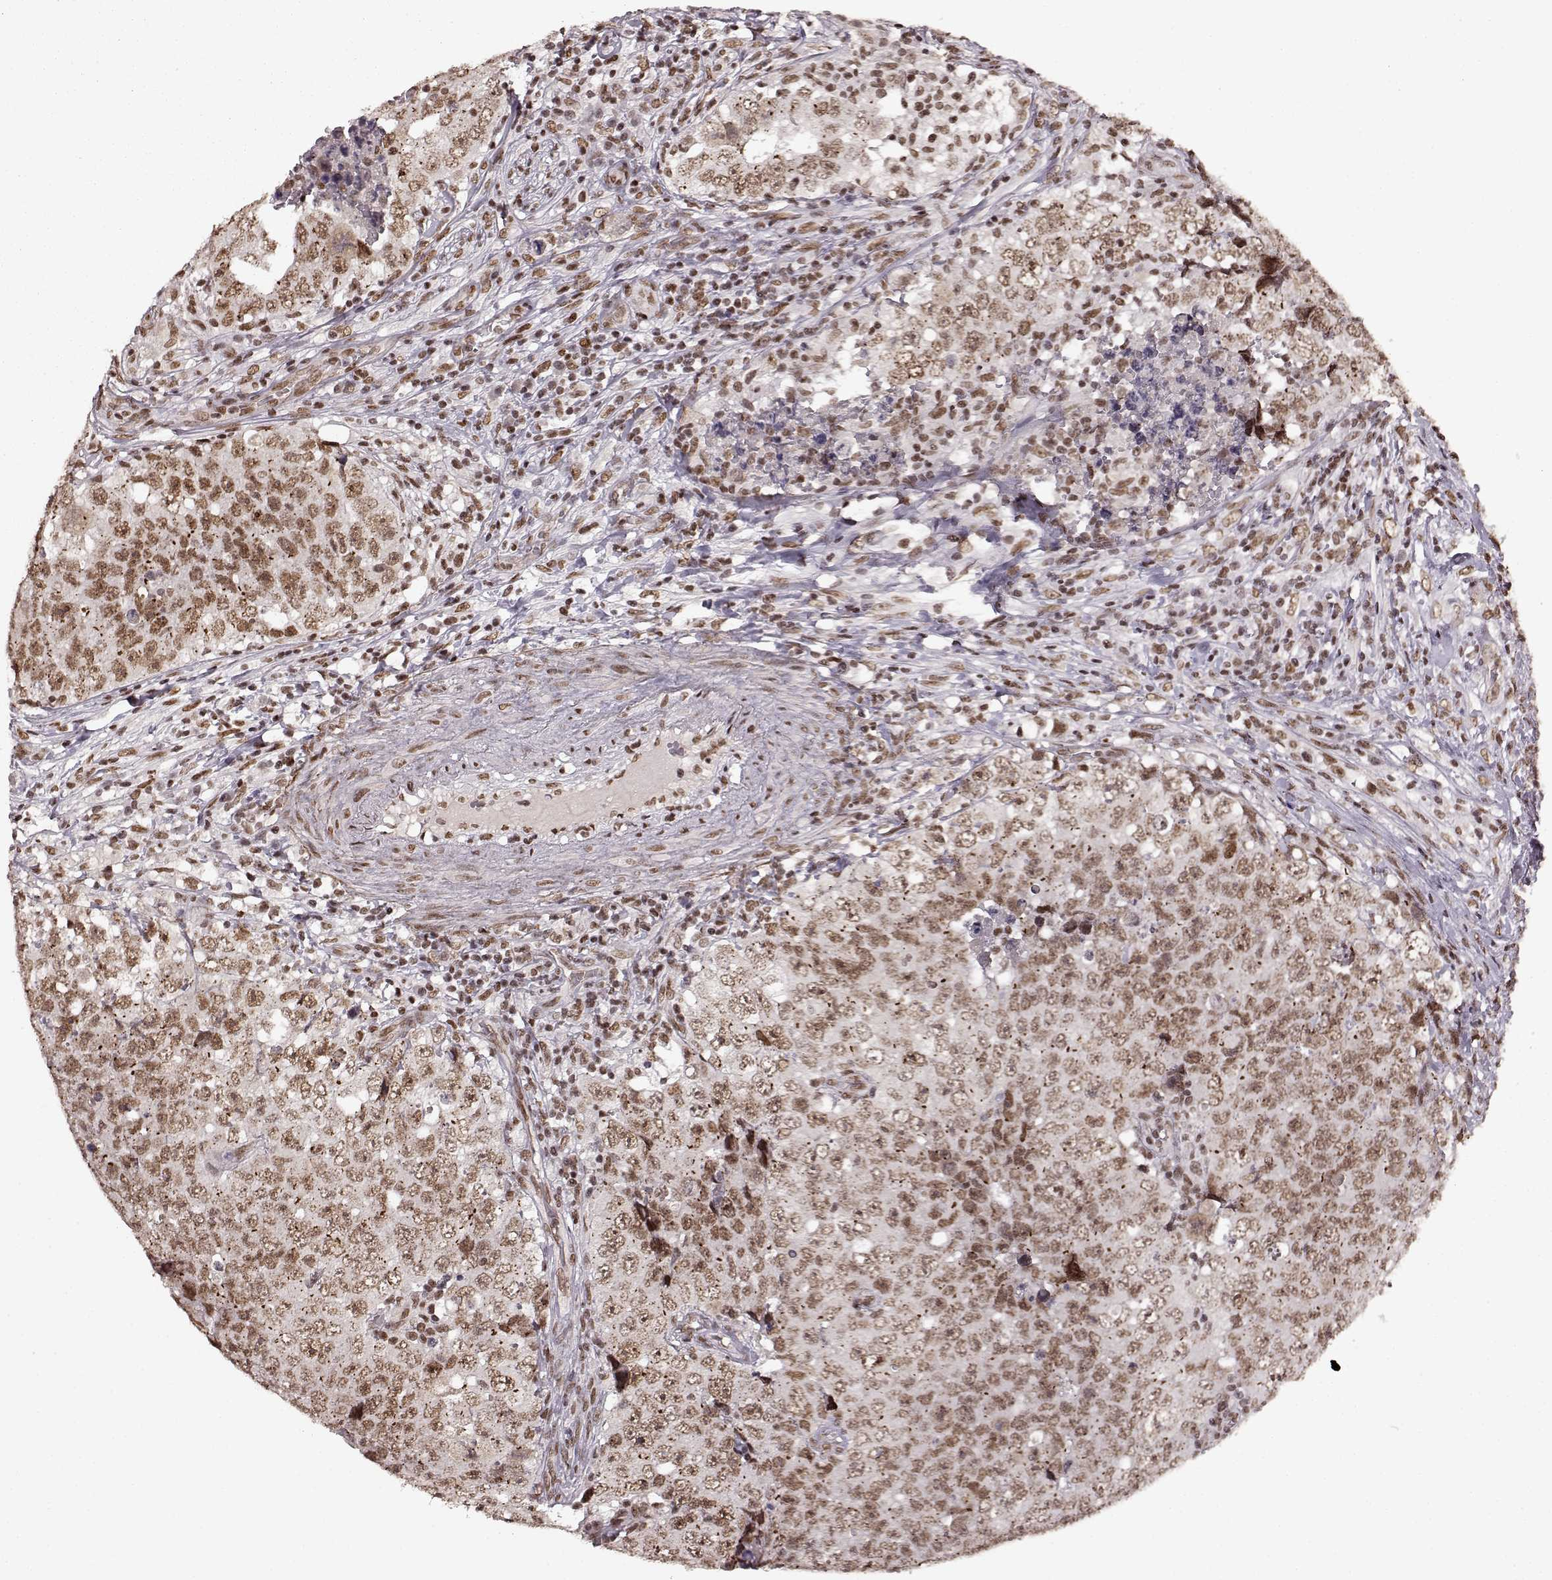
{"staining": {"intensity": "moderate", "quantity": ">75%", "location": "nuclear"}, "tissue": "testis cancer", "cell_type": "Tumor cells", "image_type": "cancer", "snomed": [{"axis": "morphology", "description": "Seminoma, NOS"}, {"axis": "topography", "description": "Testis"}], "caption": "Brown immunohistochemical staining in human seminoma (testis) shows moderate nuclear staining in approximately >75% of tumor cells.", "gene": "RRAGD", "patient": {"sex": "male", "age": 34}}